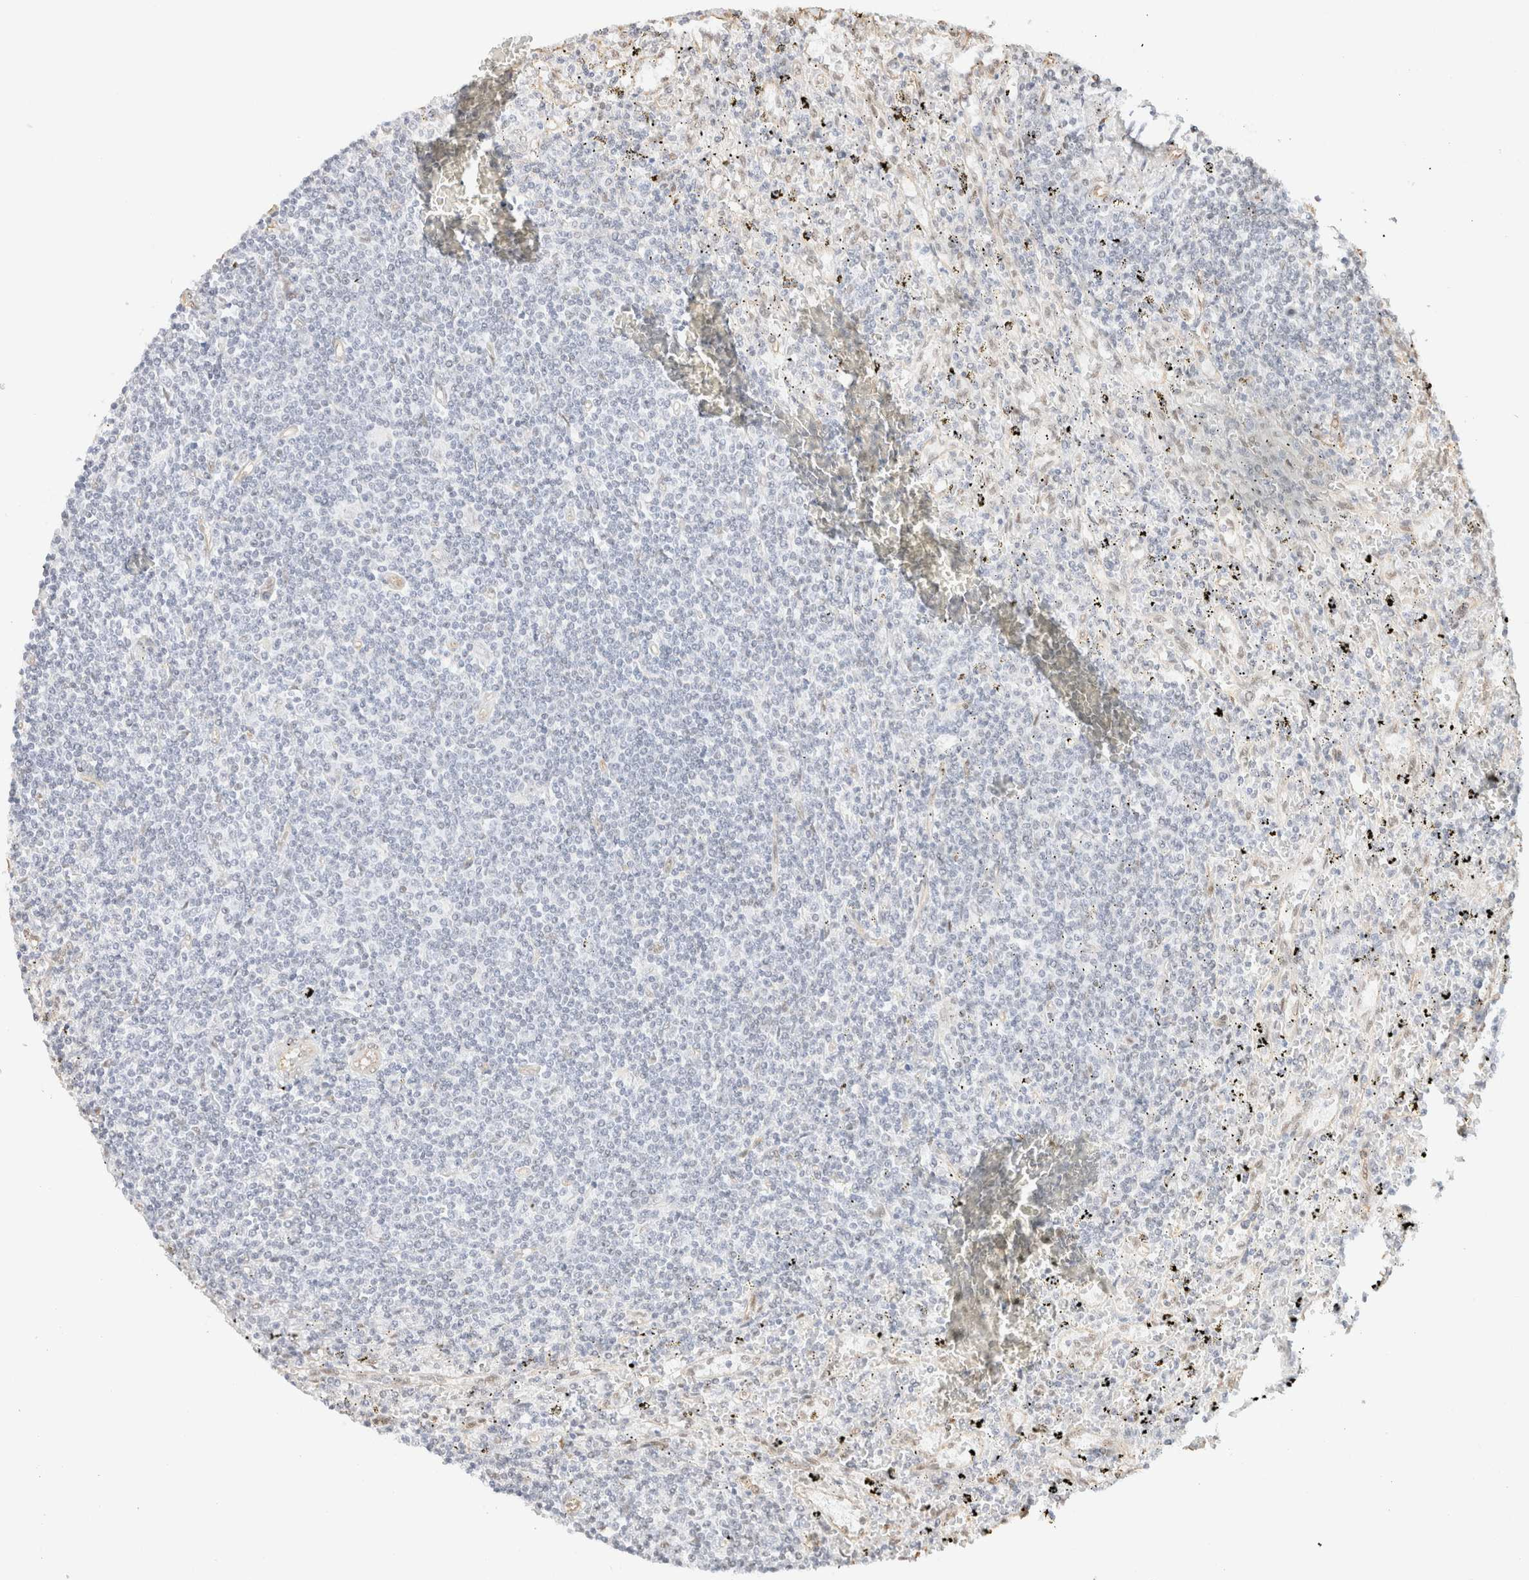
{"staining": {"intensity": "negative", "quantity": "none", "location": "none"}, "tissue": "lymphoma", "cell_type": "Tumor cells", "image_type": "cancer", "snomed": [{"axis": "morphology", "description": "Malignant lymphoma, non-Hodgkin's type, Low grade"}, {"axis": "topography", "description": "Spleen"}], "caption": "This micrograph is of low-grade malignant lymphoma, non-Hodgkin's type stained with immunohistochemistry (IHC) to label a protein in brown with the nuclei are counter-stained blue. There is no staining in tumor cells.", "gene": "ARID5A", "patient": {"sex": "male", "age": 76}}